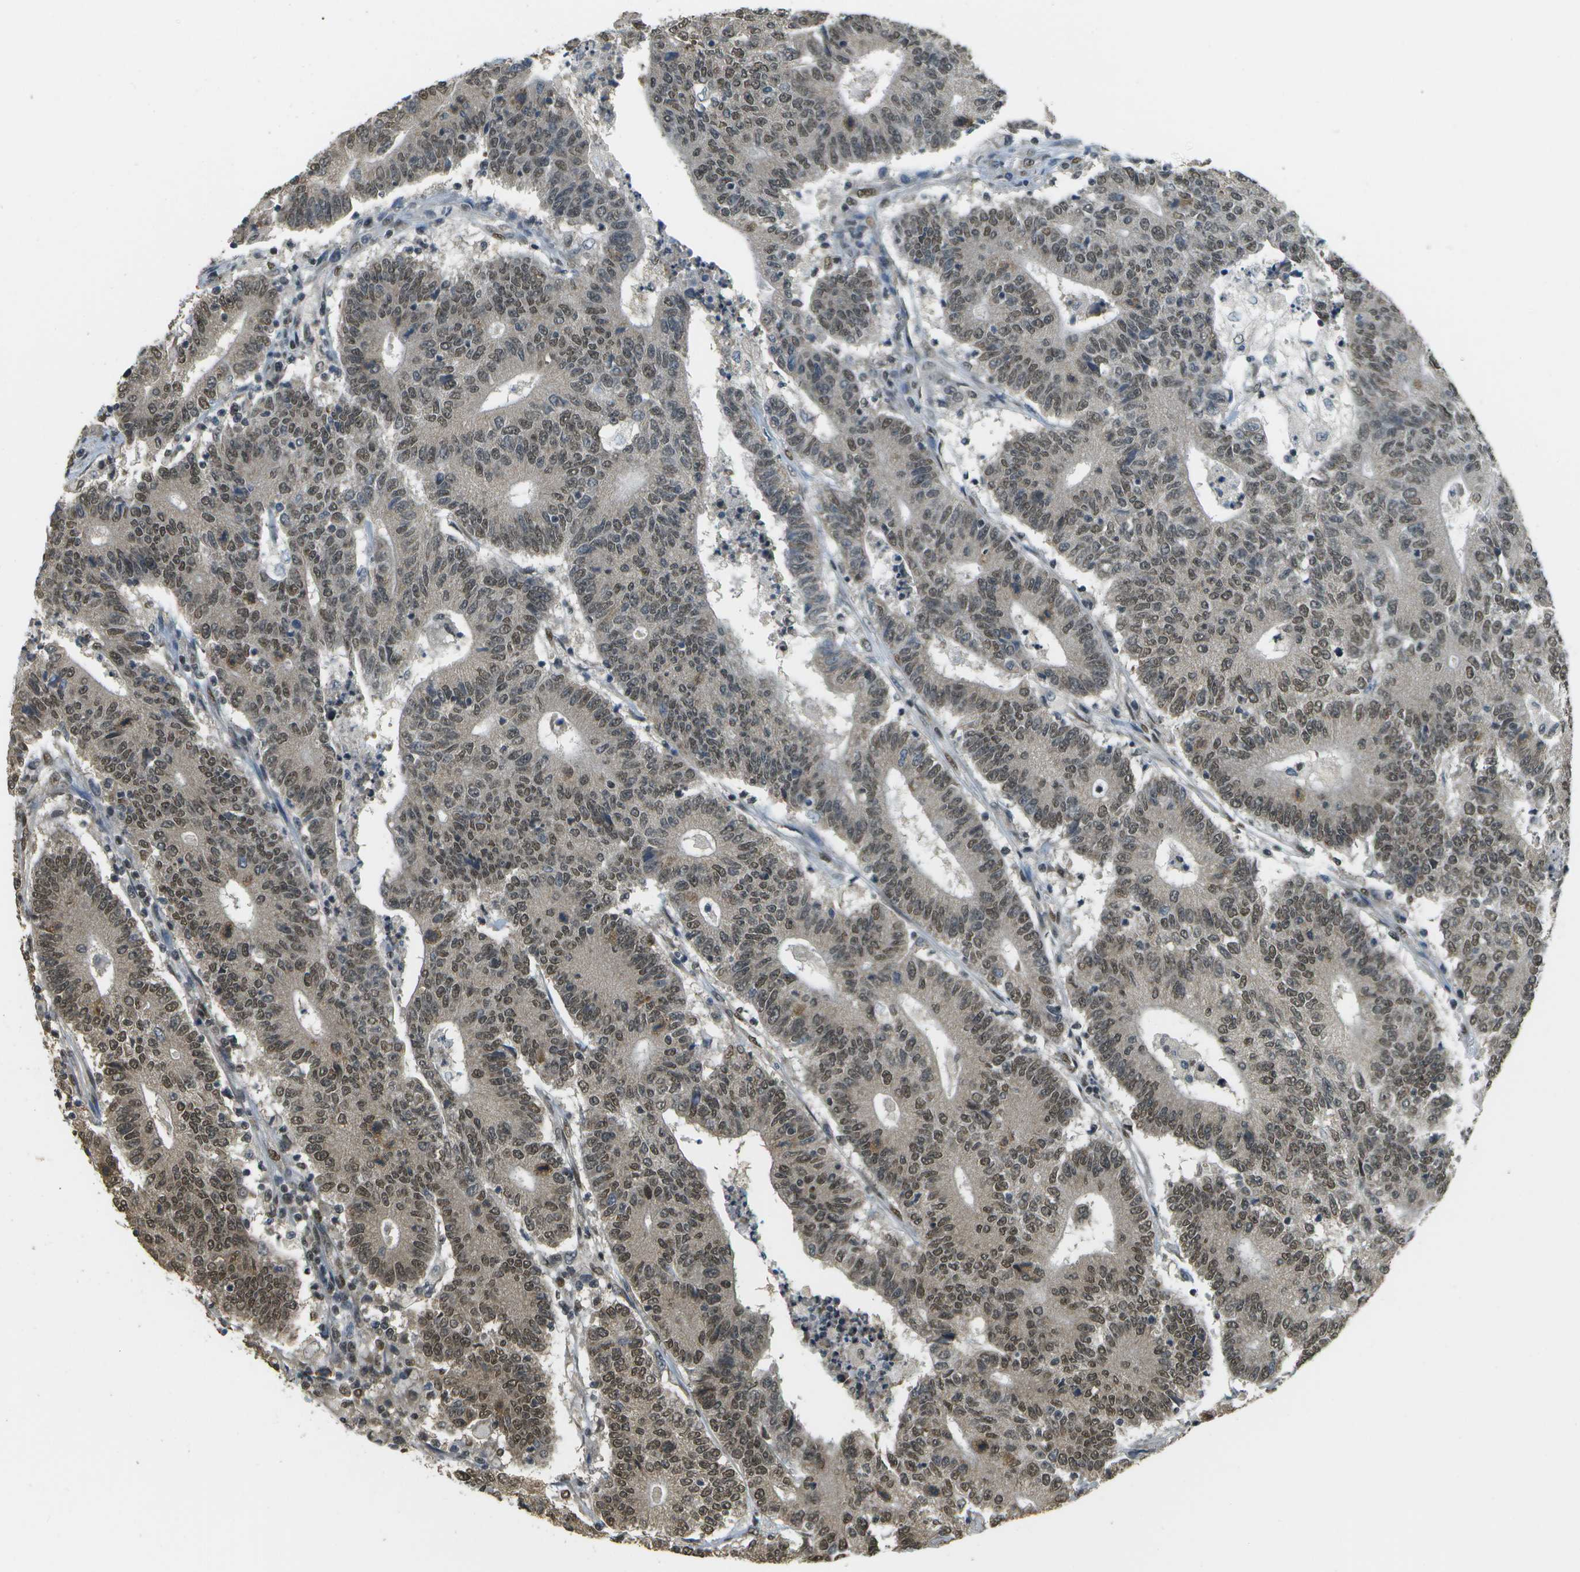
{"staining": {"intensity": "moderate", "quantity": ">75%", "location": "nuclear"}, "tissue": "colorectal cancer", "cell_type": "Tumor cells", "image_type": "cancer", "snomed": [{"axis": "morphology", "description": "Normal tissue, NOS"}, {"axis": "morphology", "description": "Adenocarcinoma, NOS"}, {"axis": "topography", "description": "Colon"}], "caption": "This is a micrograph of immunohistochemistry staining of colorectal cancer (adenocarcinoma), which shows moderate positivity in the nuclear of tumor cells.", "gene": "ABL2", "patient": {"sex": "female", "age": 75}}